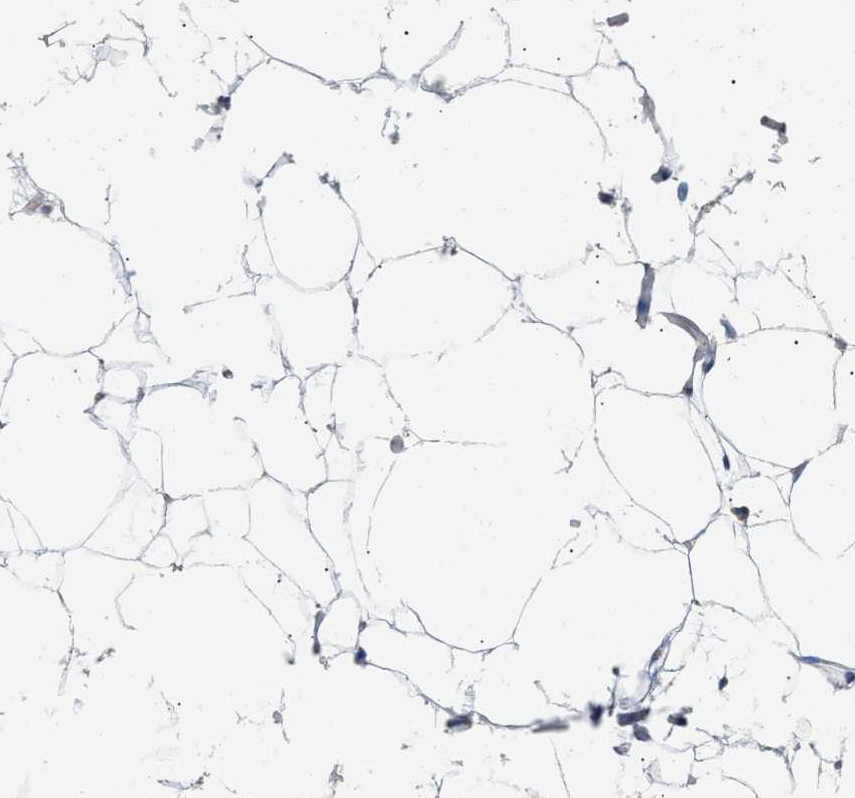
{"staining": {"intensity": "weak", "quantity": "25%-75%", "location": "cytoplasmic/membranous"}, "tissue": "adipose tissue", "cell_type": "Adipocytes", "image_type": "normal", "snomed": [{"axis": "morphology", "description": "Normal tissue, NOS"}, {"axis": "topography", "description": "Breast"}, {"axis": "topography", "description": "Soft tissue"}], "caption": "An immunohistochemistry (IHC) image of benign tissue is shown. Protein staining in brown labels weak cytoplasmic/membranous positivity in adipose tissue within adipocytes.", "gene": "DBNL", "patient": {"sex": "female", "age": 75}}